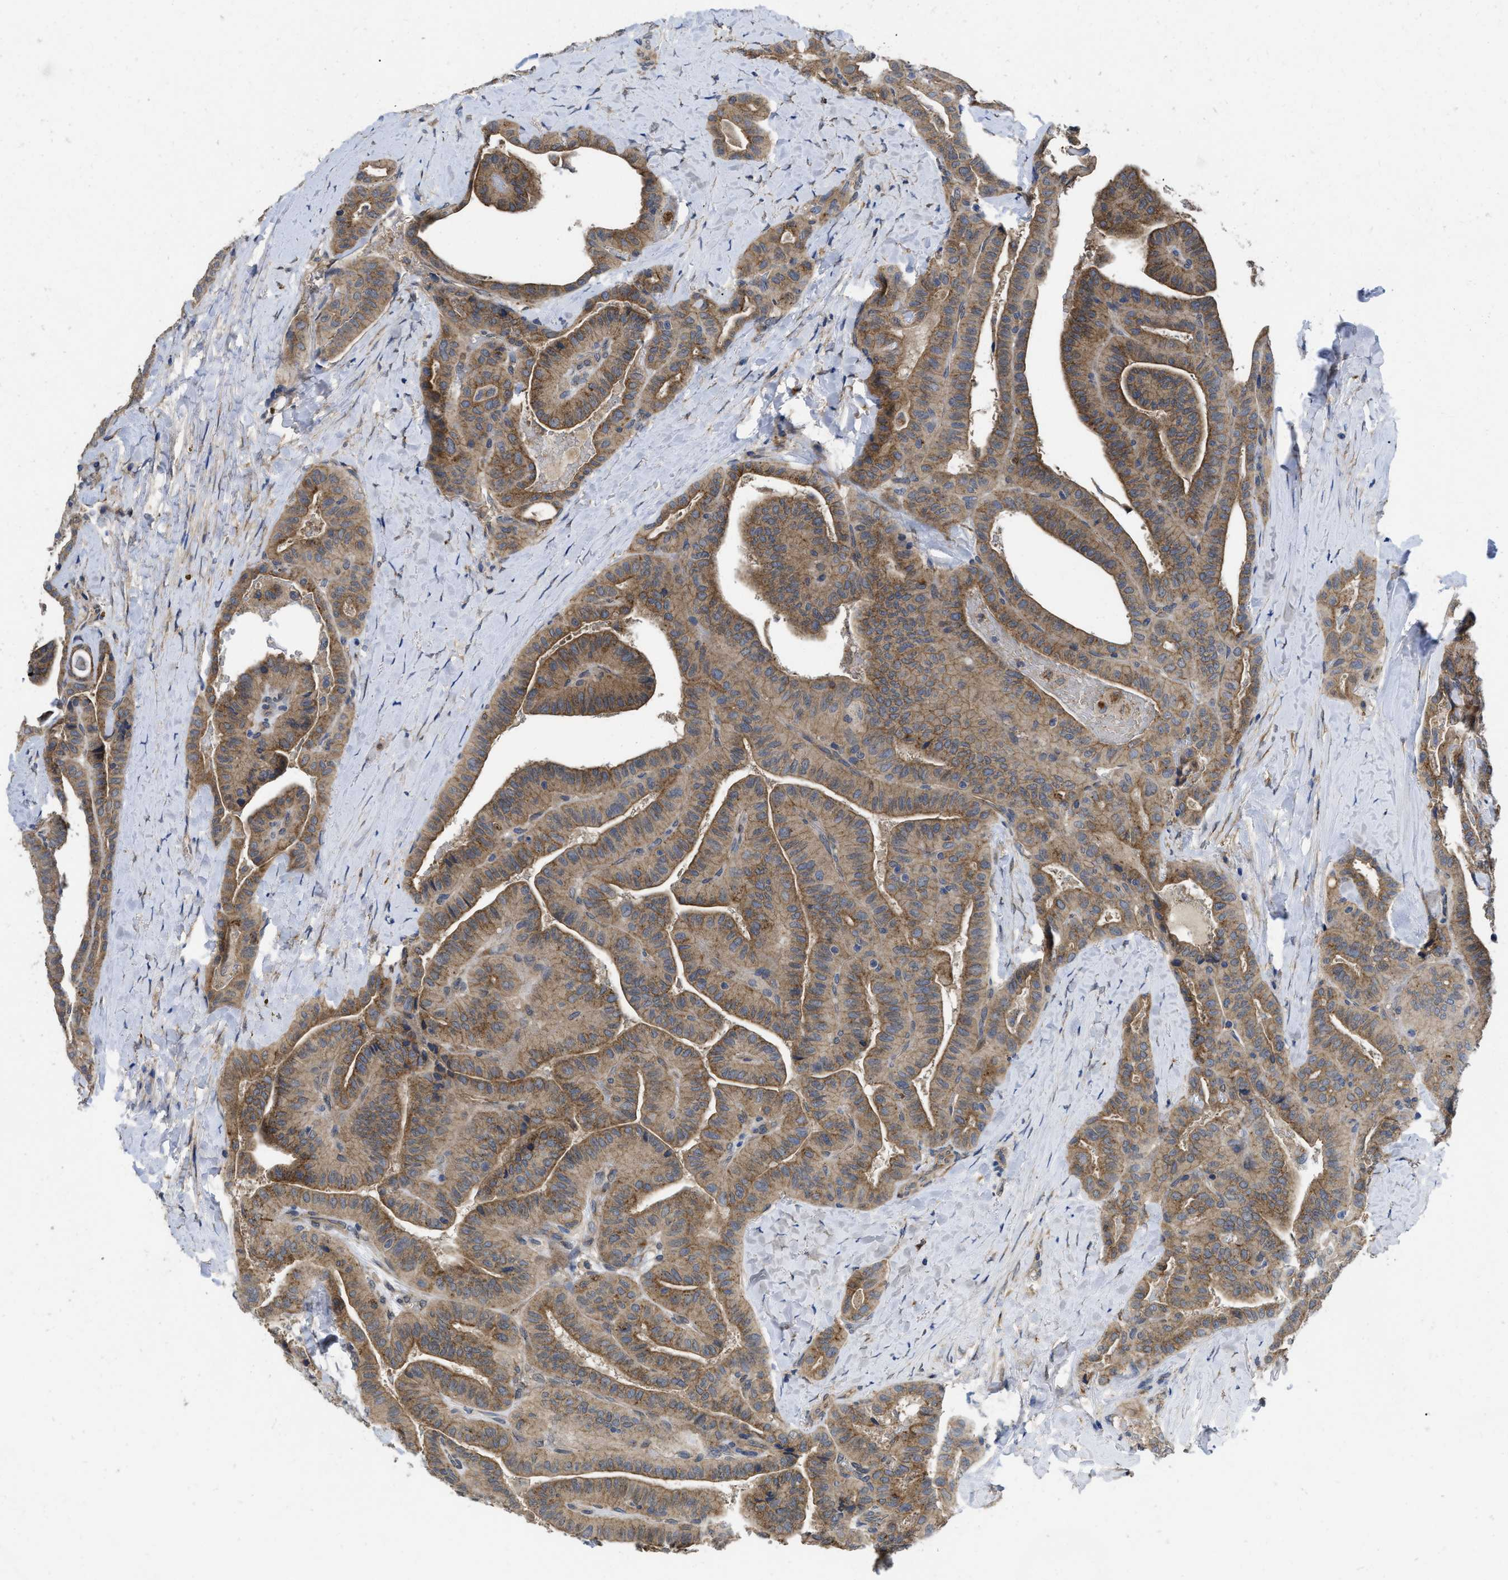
{"staining": {"intensity": "moderate", "quantity": ">75%", "location": "cytoplasmic/membranous"}, "tissue": "thyroid cancer", "cell_type": "Tumor cells", "image_type": "cancer", "snomed": [{"axis": "morphology", "description": "Papillary adenocarcinoma, NOS"}, {"axis": "topography", "description": "Thyroid gland"}], "caption": "Thyroid papillary adenocarcinoma stained with a brown dye exhibits moderate cytoplasmic/membranous positive staining in about >75% of tumor cells.", "gene": "PKD2", "patient": {"sex": "male", "age": 77}}